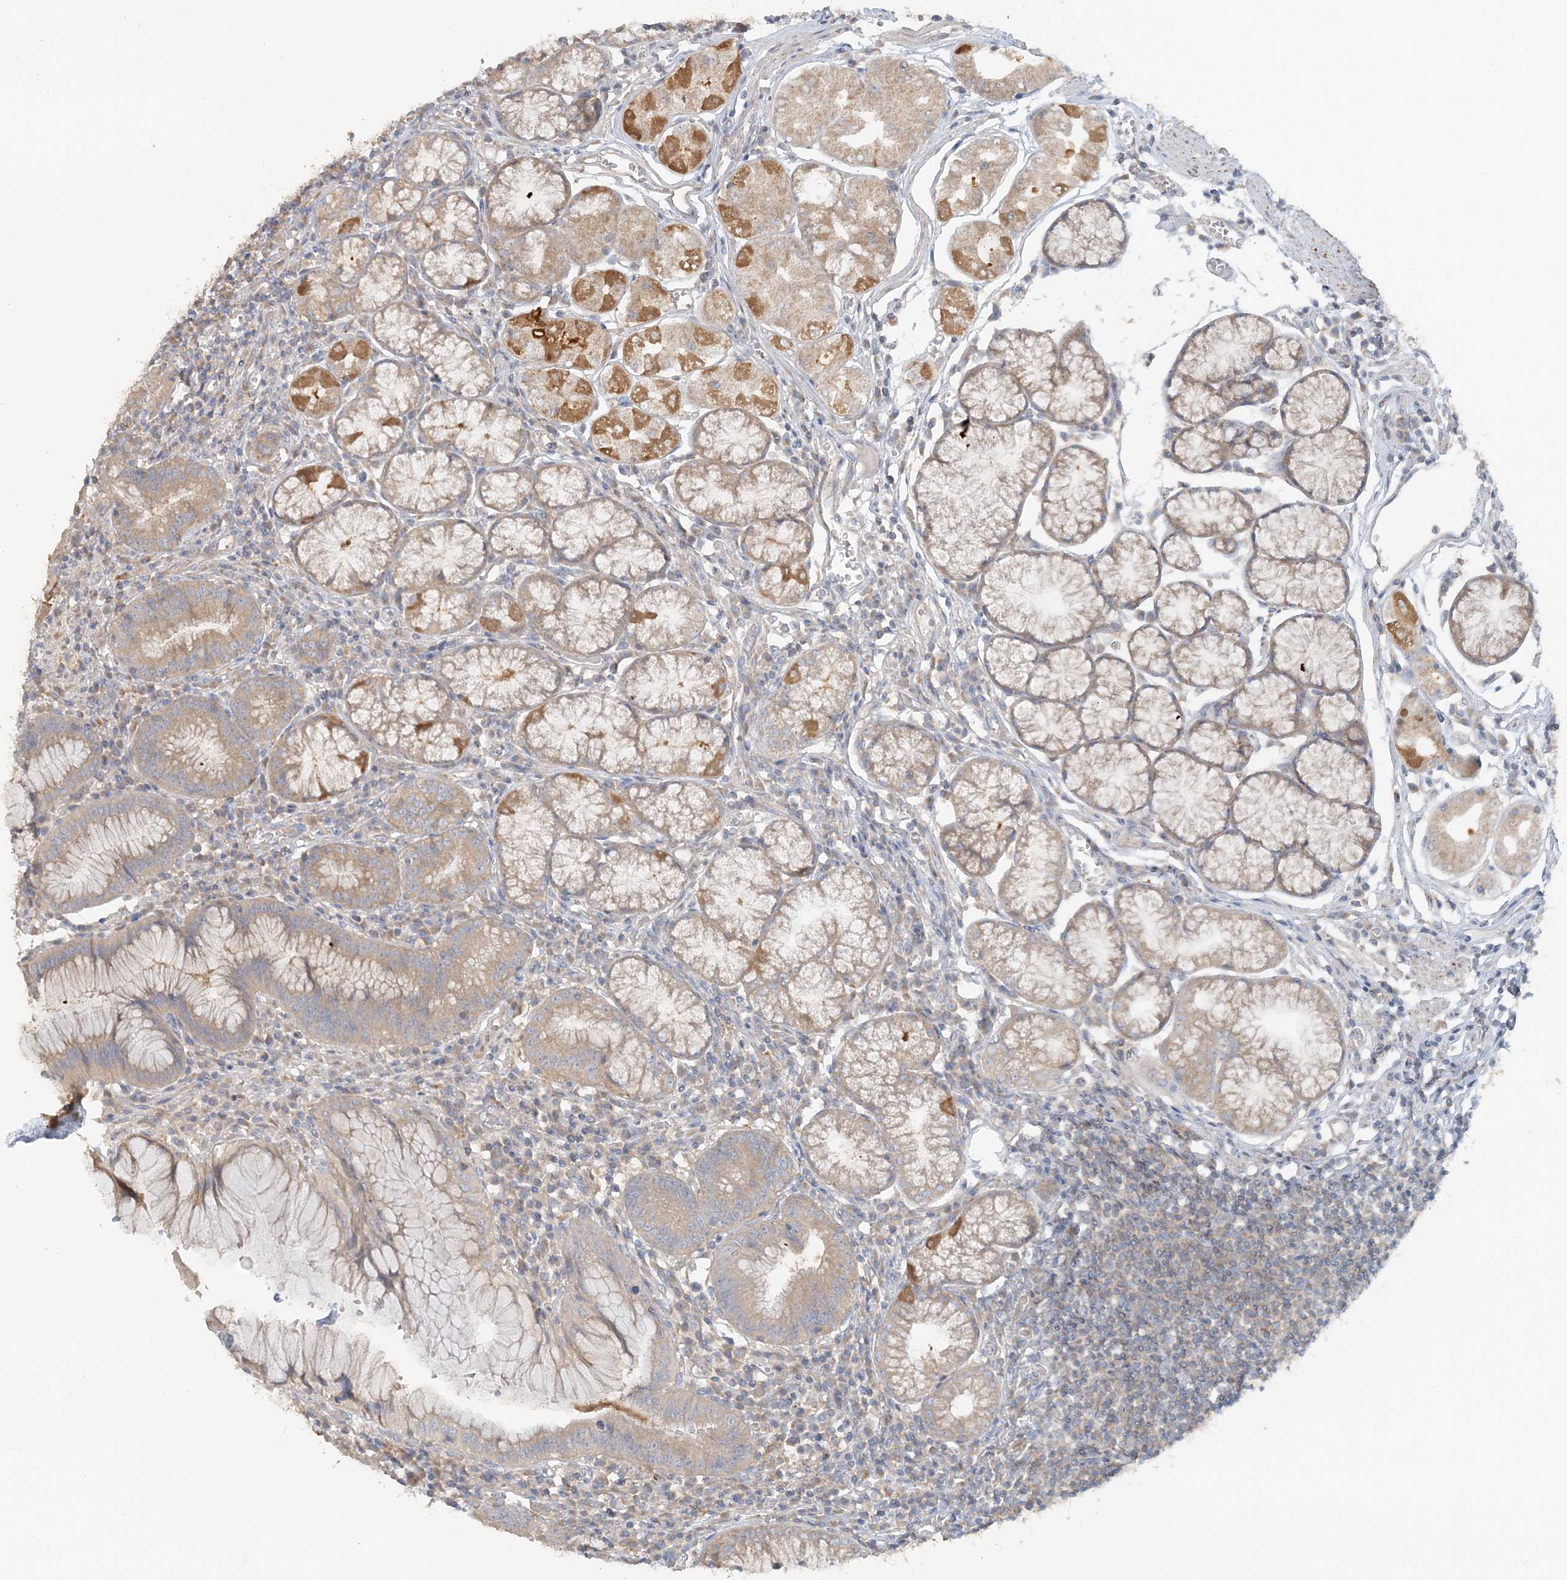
{"staining": {"intensity": "moderate", "quantity": "25%-75%", "location": "cytoplasmic/membranous"}, "tissue": "stomach", "cell_type": "Glandular cells", "image_type": "normal", "snomed": [{"axis": "morphology", "description": "Normal tissue, NOS"}, {"axis": "topography", "description": "Stomach"}], "caption": "This image displays immunohistochemistry (IHC) staining of benign stomach, with medium moderate cytoplasmic/membranous expression in approximately 25%-75% of glandular cells.", "gene": "TBC1D5", "patient": {"sex": "male", "age": 55}}